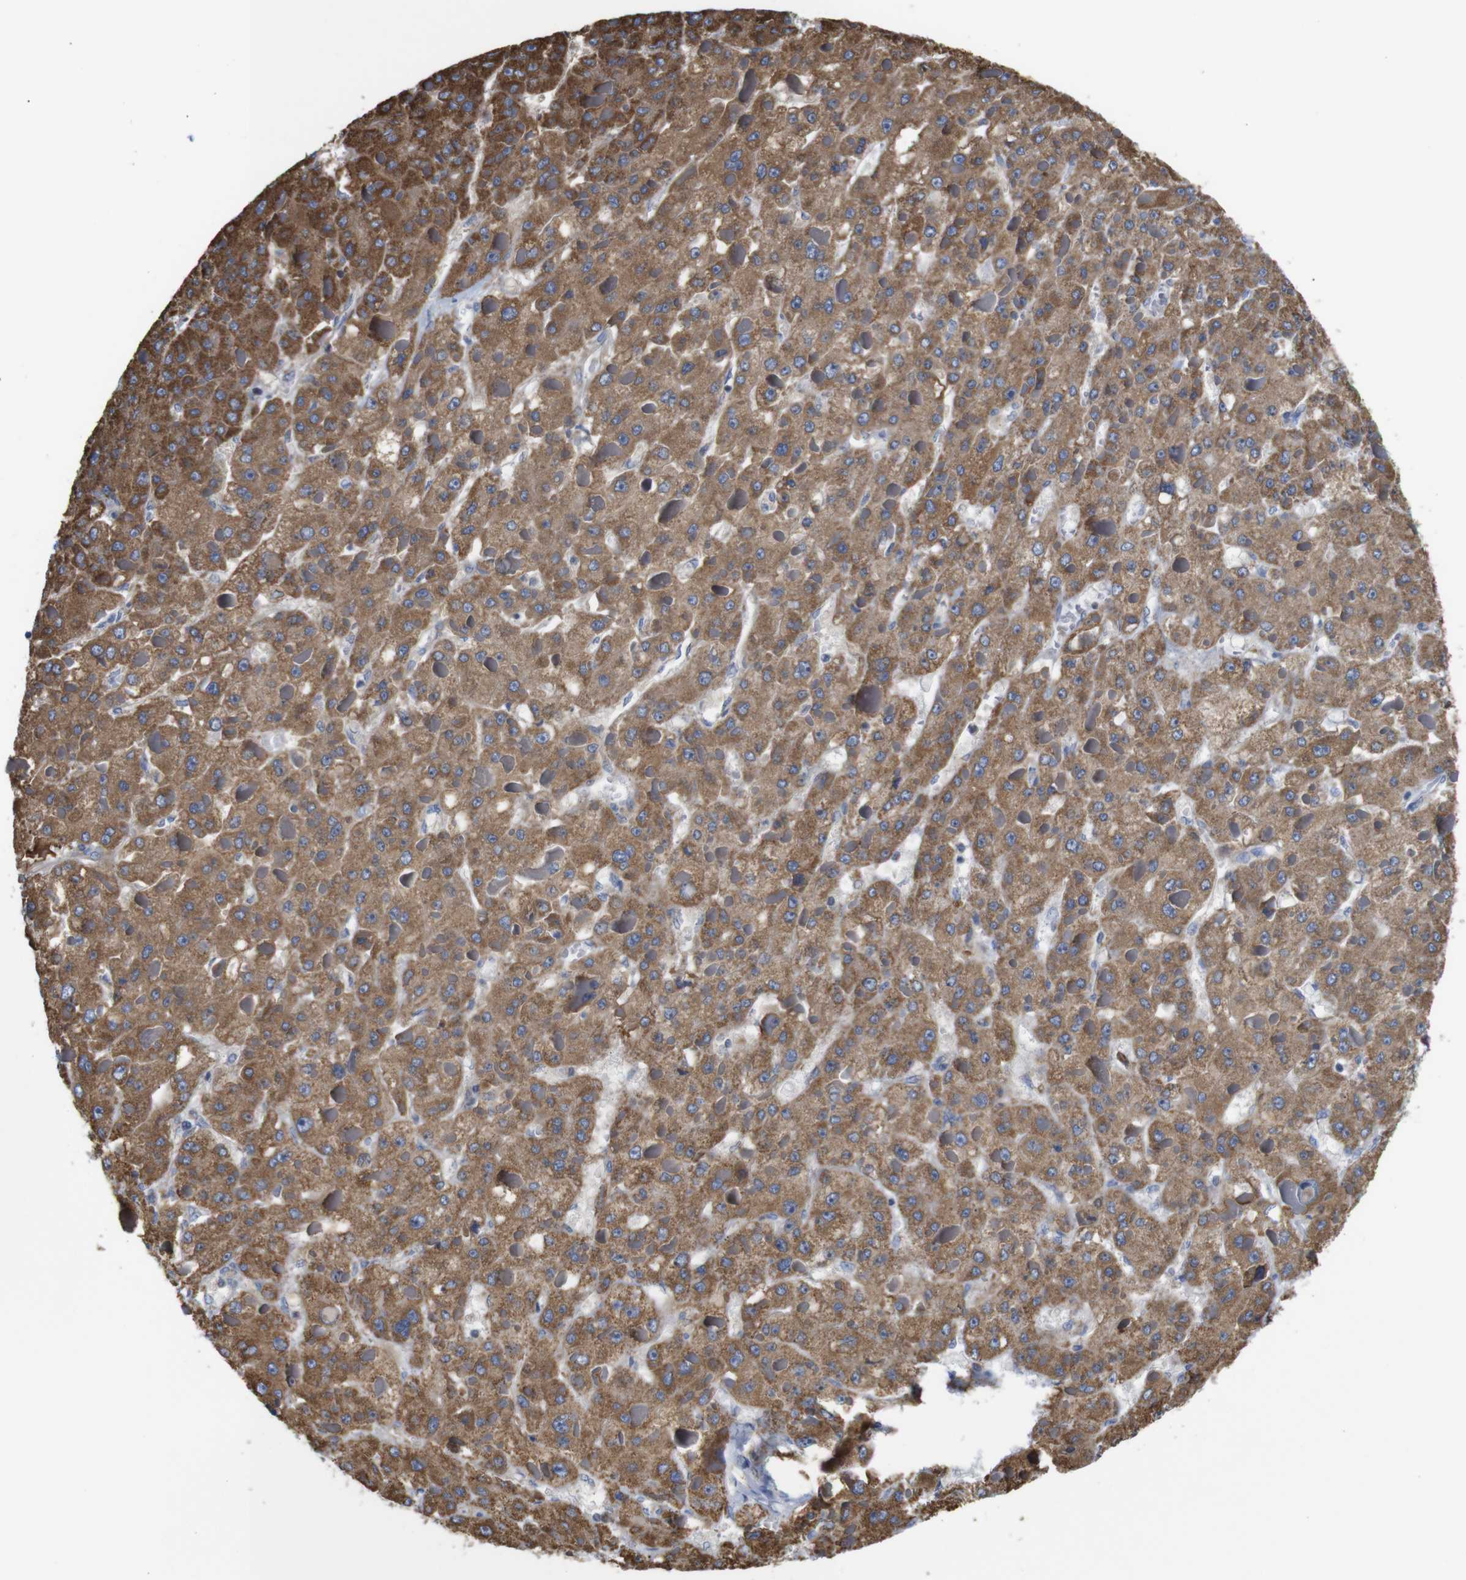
{"staining": {"intensity": "moderate", "quantity": ">75%", "location": "cytoplasmic/membranous"}, "tissue": "liver cancer", "cell_type": "Tumor cells", "image_type": "cancer", "snomed": [{"axis": "morphology", "description": "Carcinoma, Hepatocellular, NOS"}, {"axis": "topography", "description": "Liver"}], "caption": "Hepatocellular carcinoma (liver) was stained to show a protein in brown. There is medium levels of moderate cytoplasmic/membranous positivity in approximately >75% of tumor cells.", "gene": "FAM171B", "patient": {"sex": "female", "age": 73}}